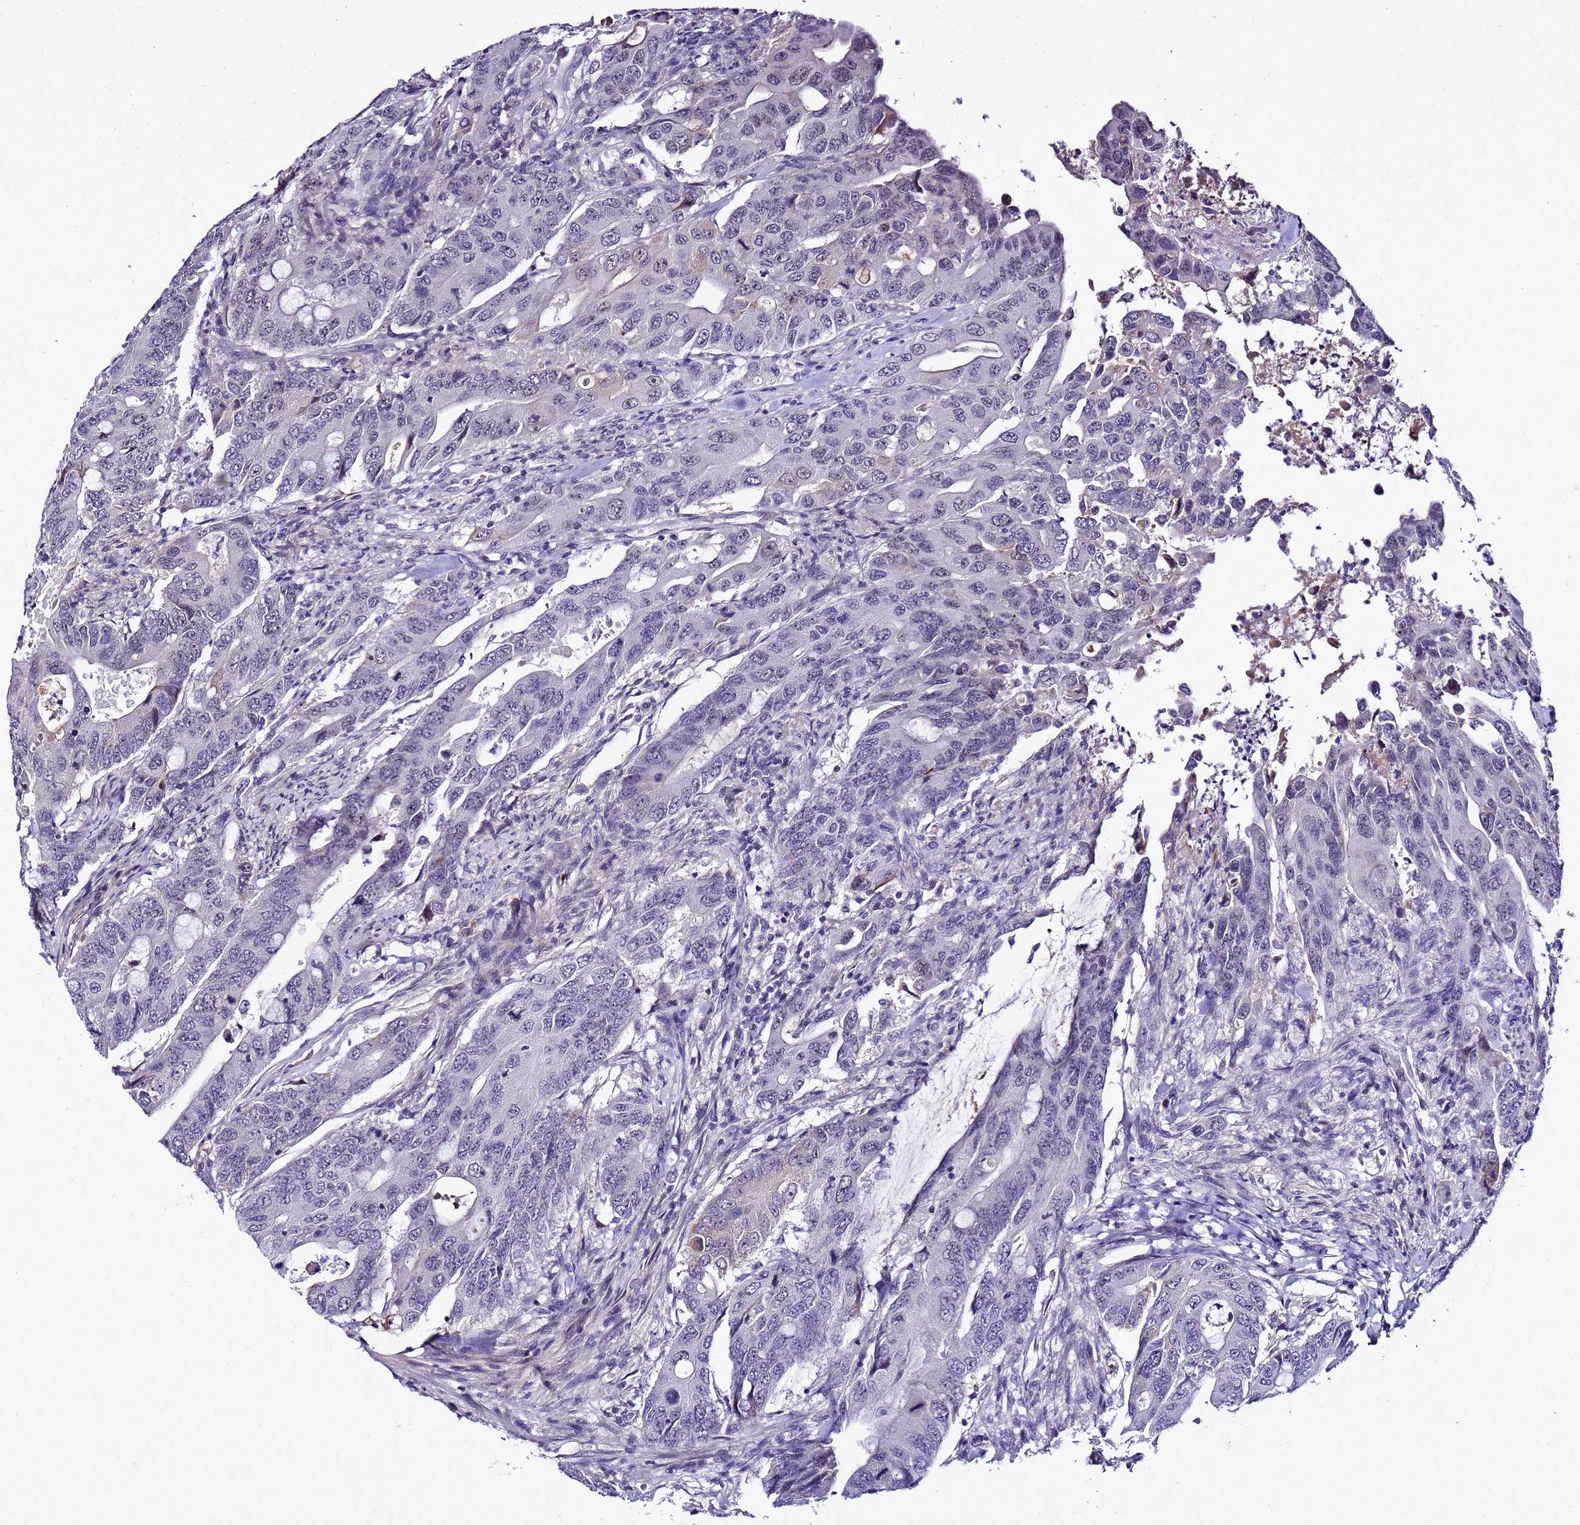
{"staining": {"intensity": "negative", "quantity": "none", "location": "none"}, "tissue": "colorectal cancer", "cell_type": "Tumor cells", "image_type": "cancer", "snomed": [{"axis": "morphology", "description": "Adenocarcinoma, NOS"}, {"axis": "topography", "description": "Colon"}], "caption": "Immunohistochemistry (IHC) image of neoplastic tissue: human colorectal cancer (adenocarcinoma) stained with DAB shows no significant protein expression in tumor cells. Brightfield microscopy of immunohistochemistry stained with DAB (3,3'-diaminobenzidine) (brown) and hematoxylin (blue), captured at high magnification.", "gene": "C19orf47", "patient": {"sex": "male", "age": 71}}